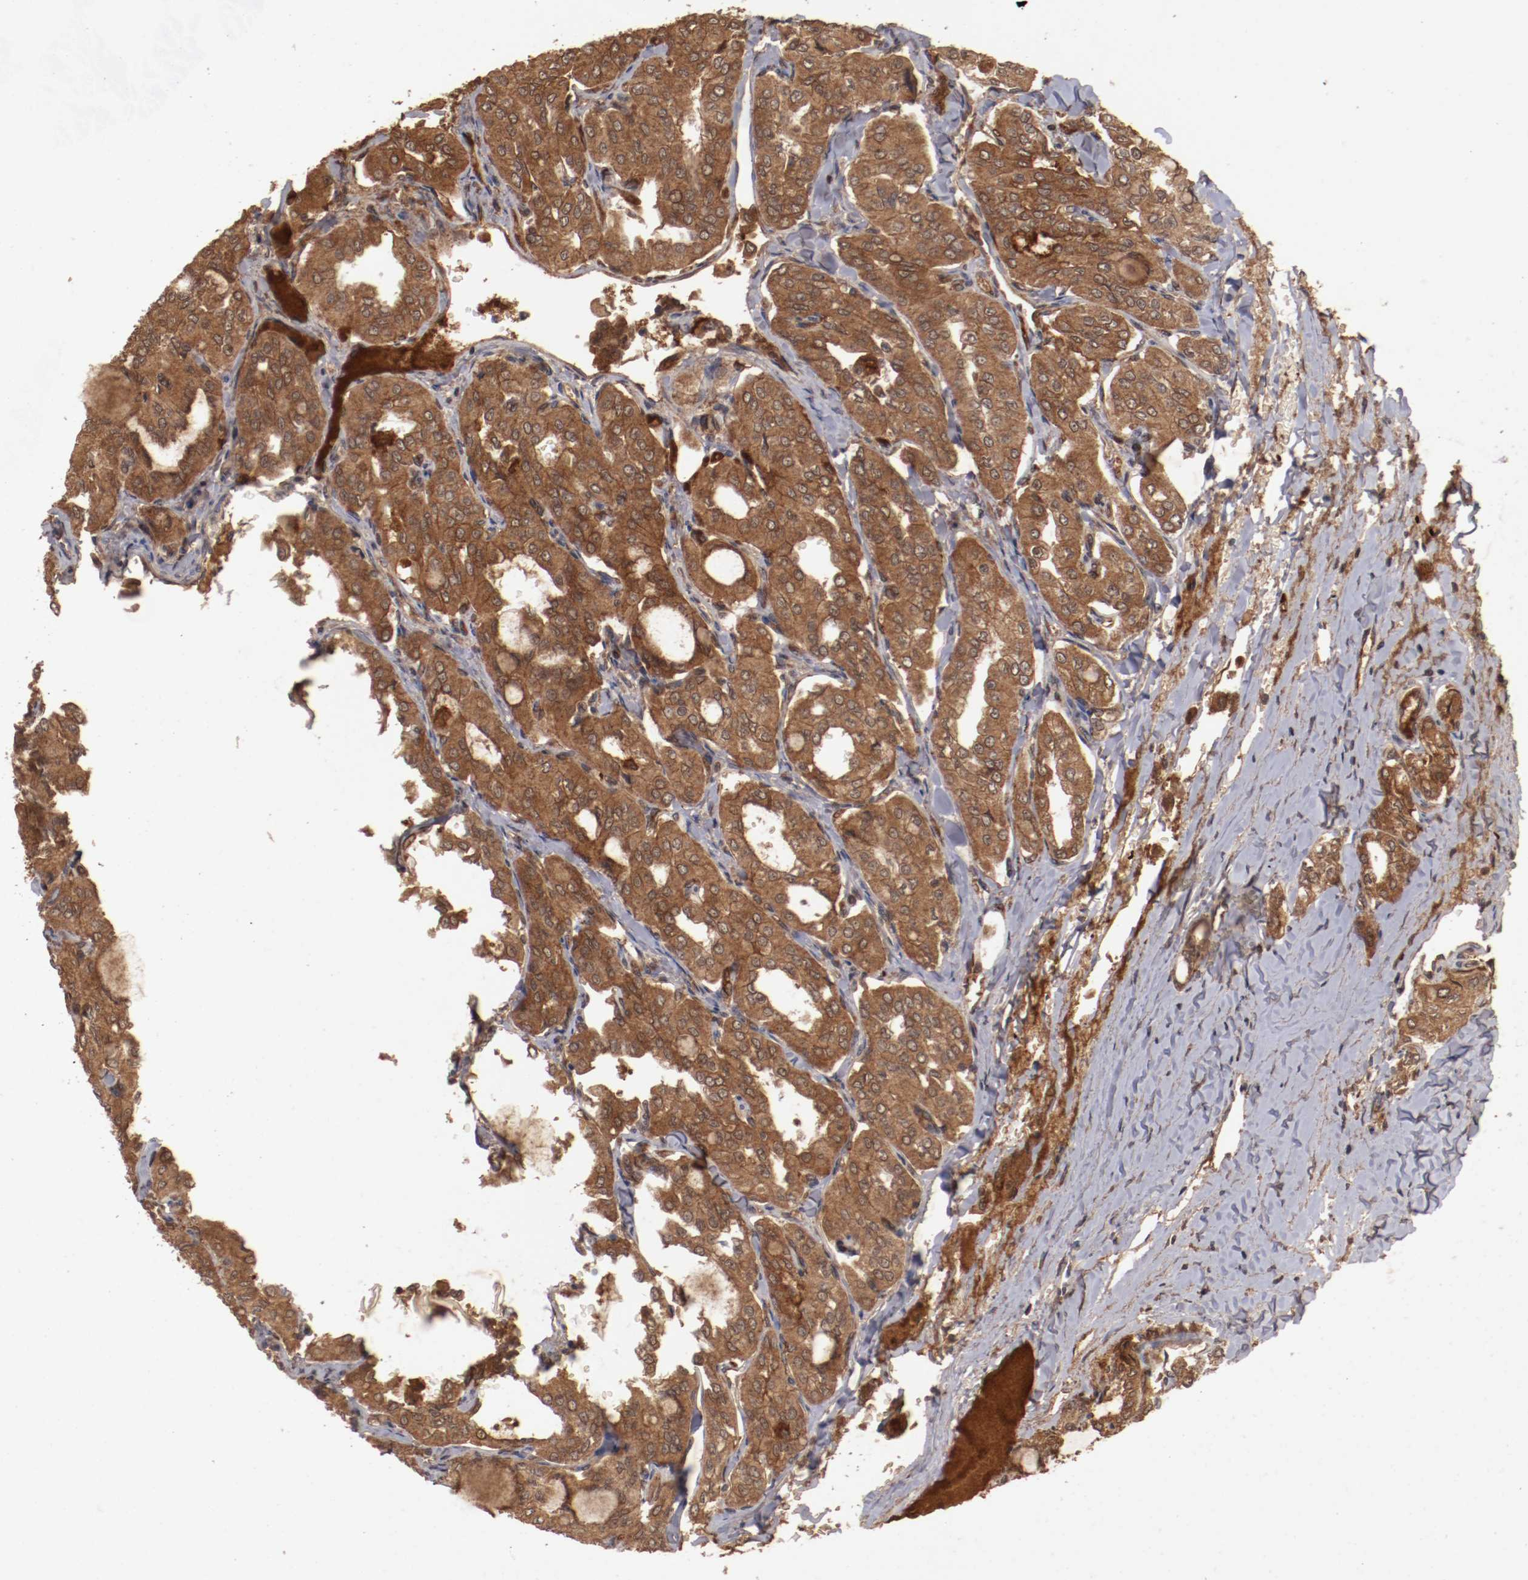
{"staining": {"intensity": "strong", "quantity": ">75%", "location": "cytoplasmic/membranous"}, "tissue": "thyroid cancer", "cell_type": "Tumor cells", "image_type": "cancer", "snomed": [{"axis": "morphology", "description": "Papillary adenocarcinoma, NOS"}, {"axis": "topography", "description": "Thyroid gland"}], "caption": "This is an image of immunohistochemistry (IHC) staining of thyroid papillary adenocarcinoma, which shows strong staining in the cytoplasmic/membranous of tumor cells.", "gene": "TENM1", "patient": {"sex": "male", "age": 20}}